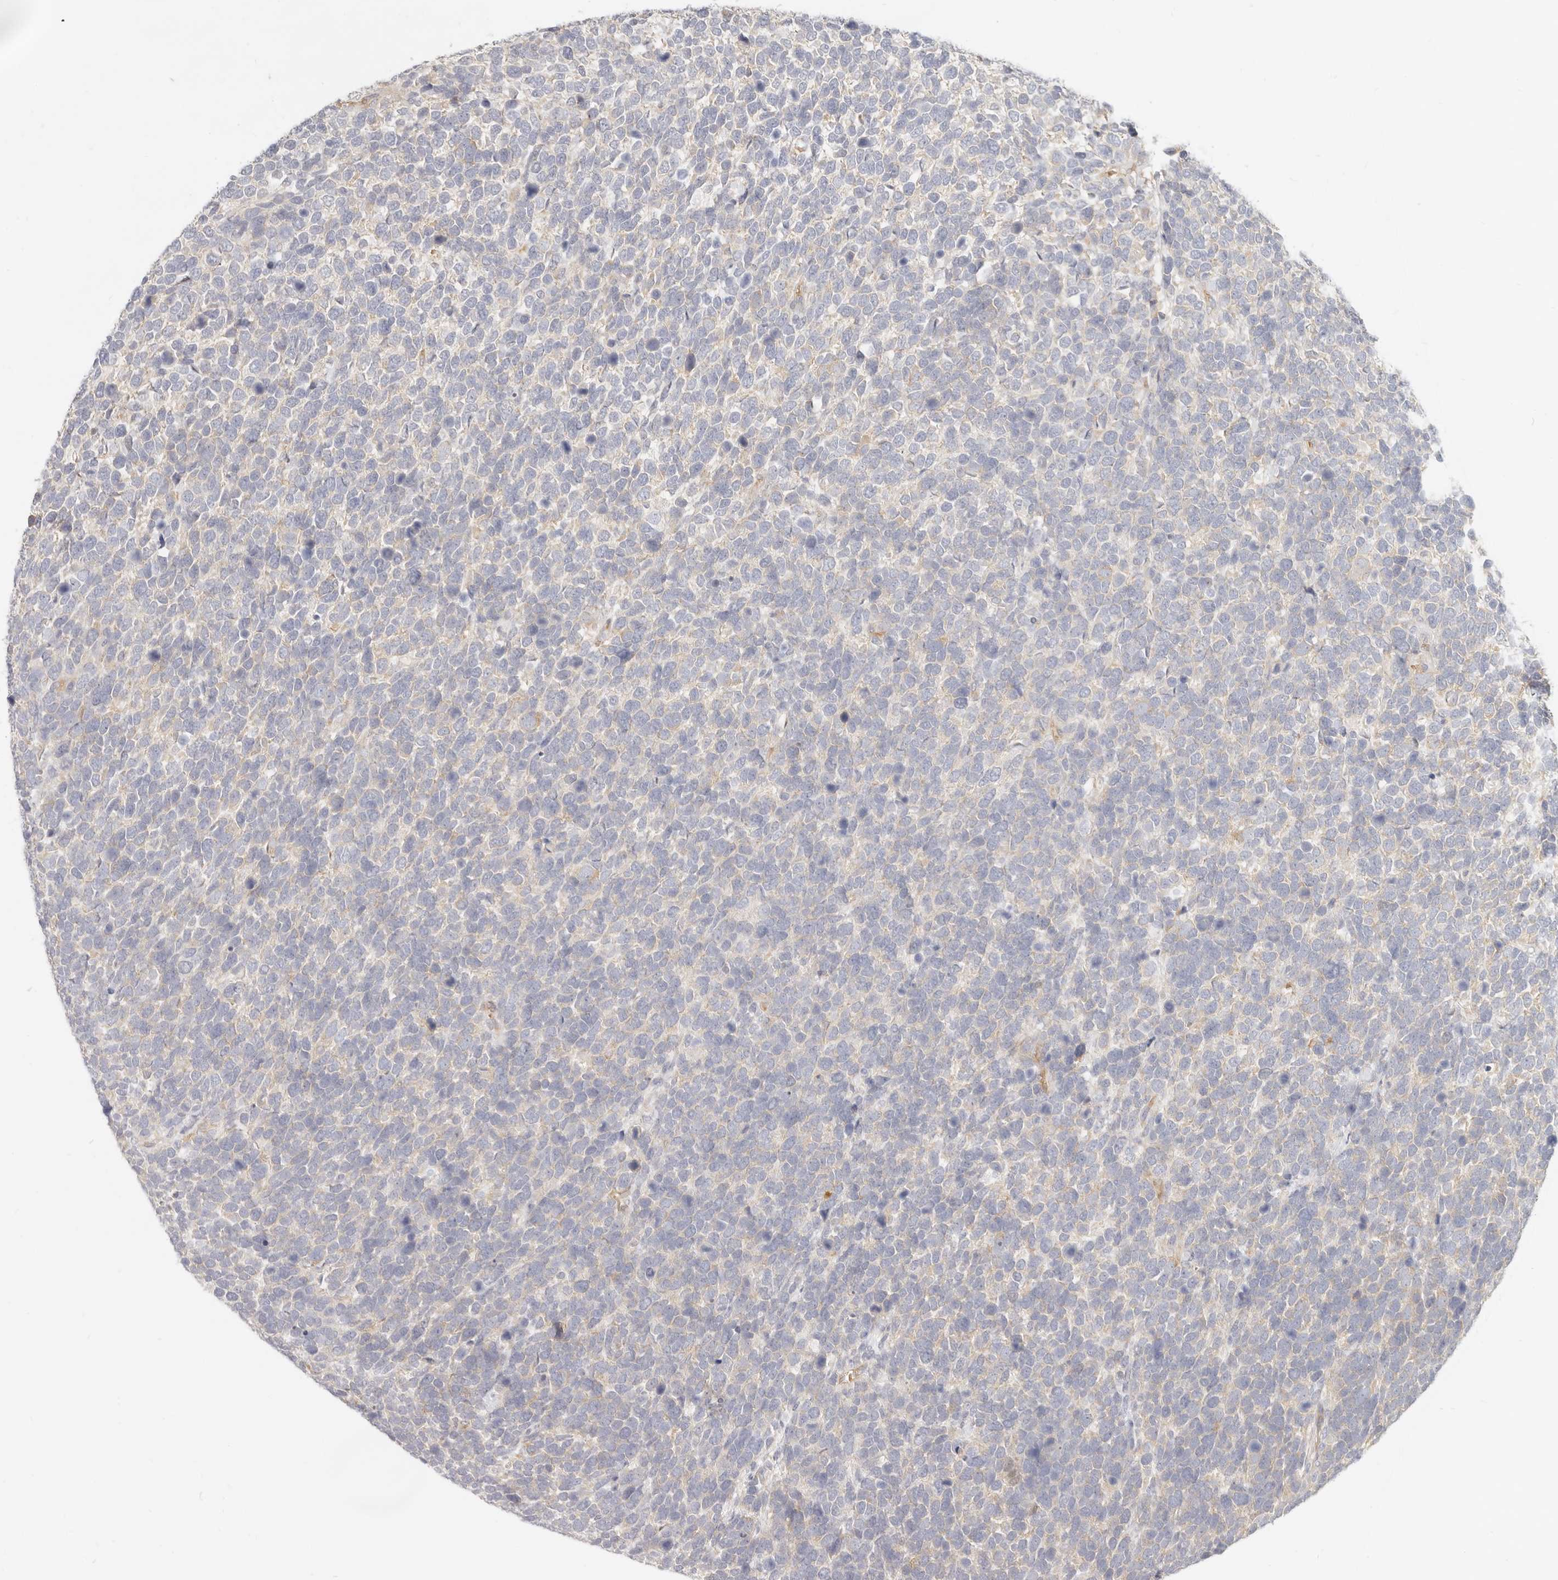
{"staining": {"intensity": "negative", "quantity": "none", "location": "none"}, "tissue": "urothelial cancer", "cell_type": "Tumor cells", "image_type": "cancer", "snomed": [{"axis": "morphology", "description": "Urothelial carcinoma, High grade"}, {"axis": "topography", "description": "Urinary bladder"}], "caption": "Immunohistochemistry (IHC) photomicrograph of neoplastic tissue: urothelial carcinoma (high-grade) stained with DAB exhibits no significant protein expression in tumor cells. Nuclei are stained in blue.", "gene": "LTB4R2", "patient": {"sex": "female", "age": 82}}